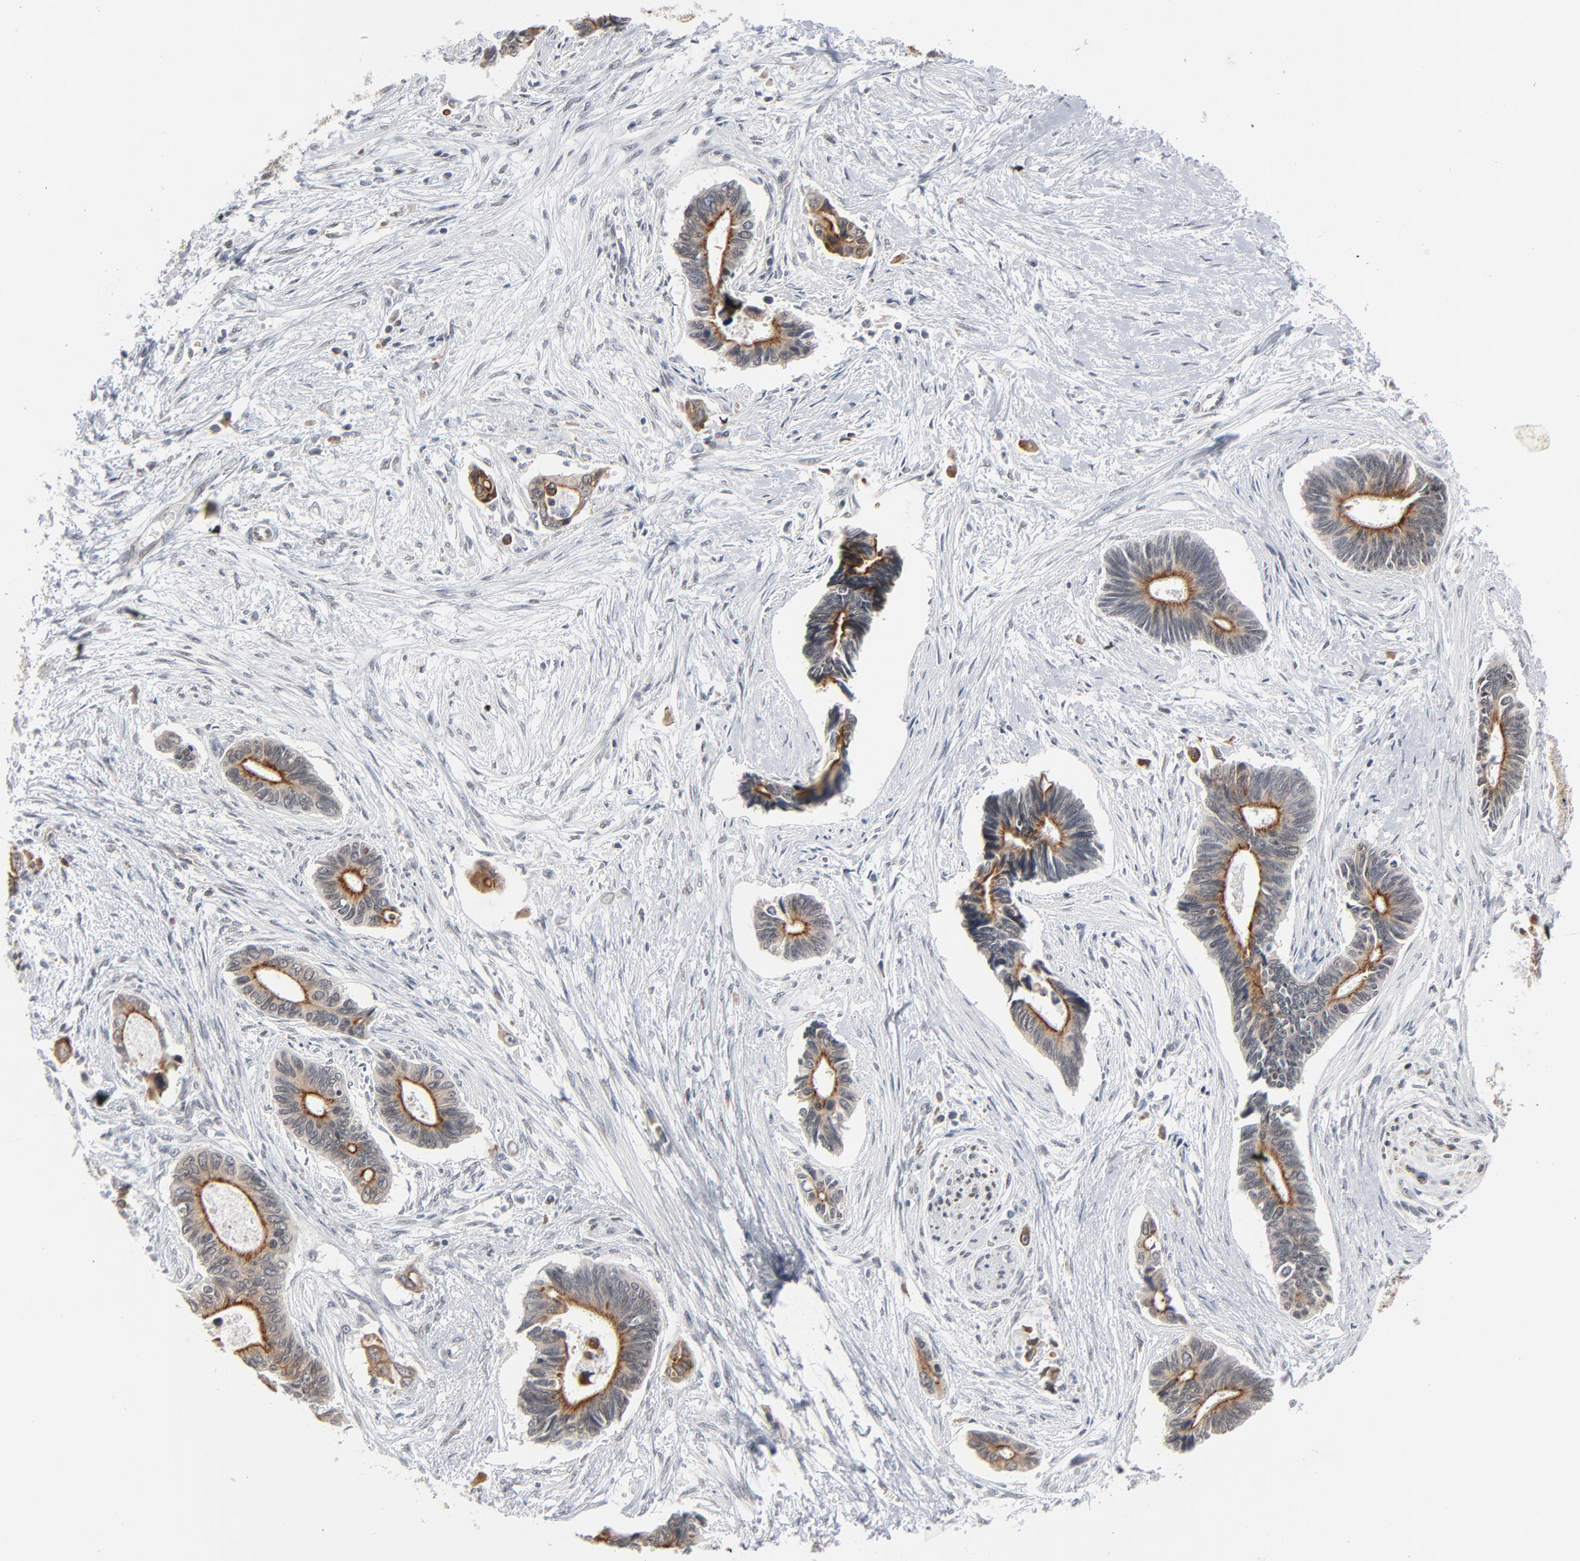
{"staining": {"intensity": "moderate", "quantity": ">75%", "location": "cytoplasmic/membranous"}, "tissue": "pancreatic cancer", "cell_type": "Tumor cells", "image_type": "cancer", "snomed": [{"axis": "morphology", "description": "Adenocarcinoma, NOS"}, {"axis": "topography", "description": "Pancreas"}], "caption": "A brown stain highlights moderate cytoplasmic/membranous positivity of a protein in pancreatic adenocarcinoma tumor cells. The staining is performed using DAB brown chromogen to label protein expression. The nuclei are counter-stained blue using hematoxylin.", "gene": "ITPR3", "patient": {"sex": "female", "age": 70}}